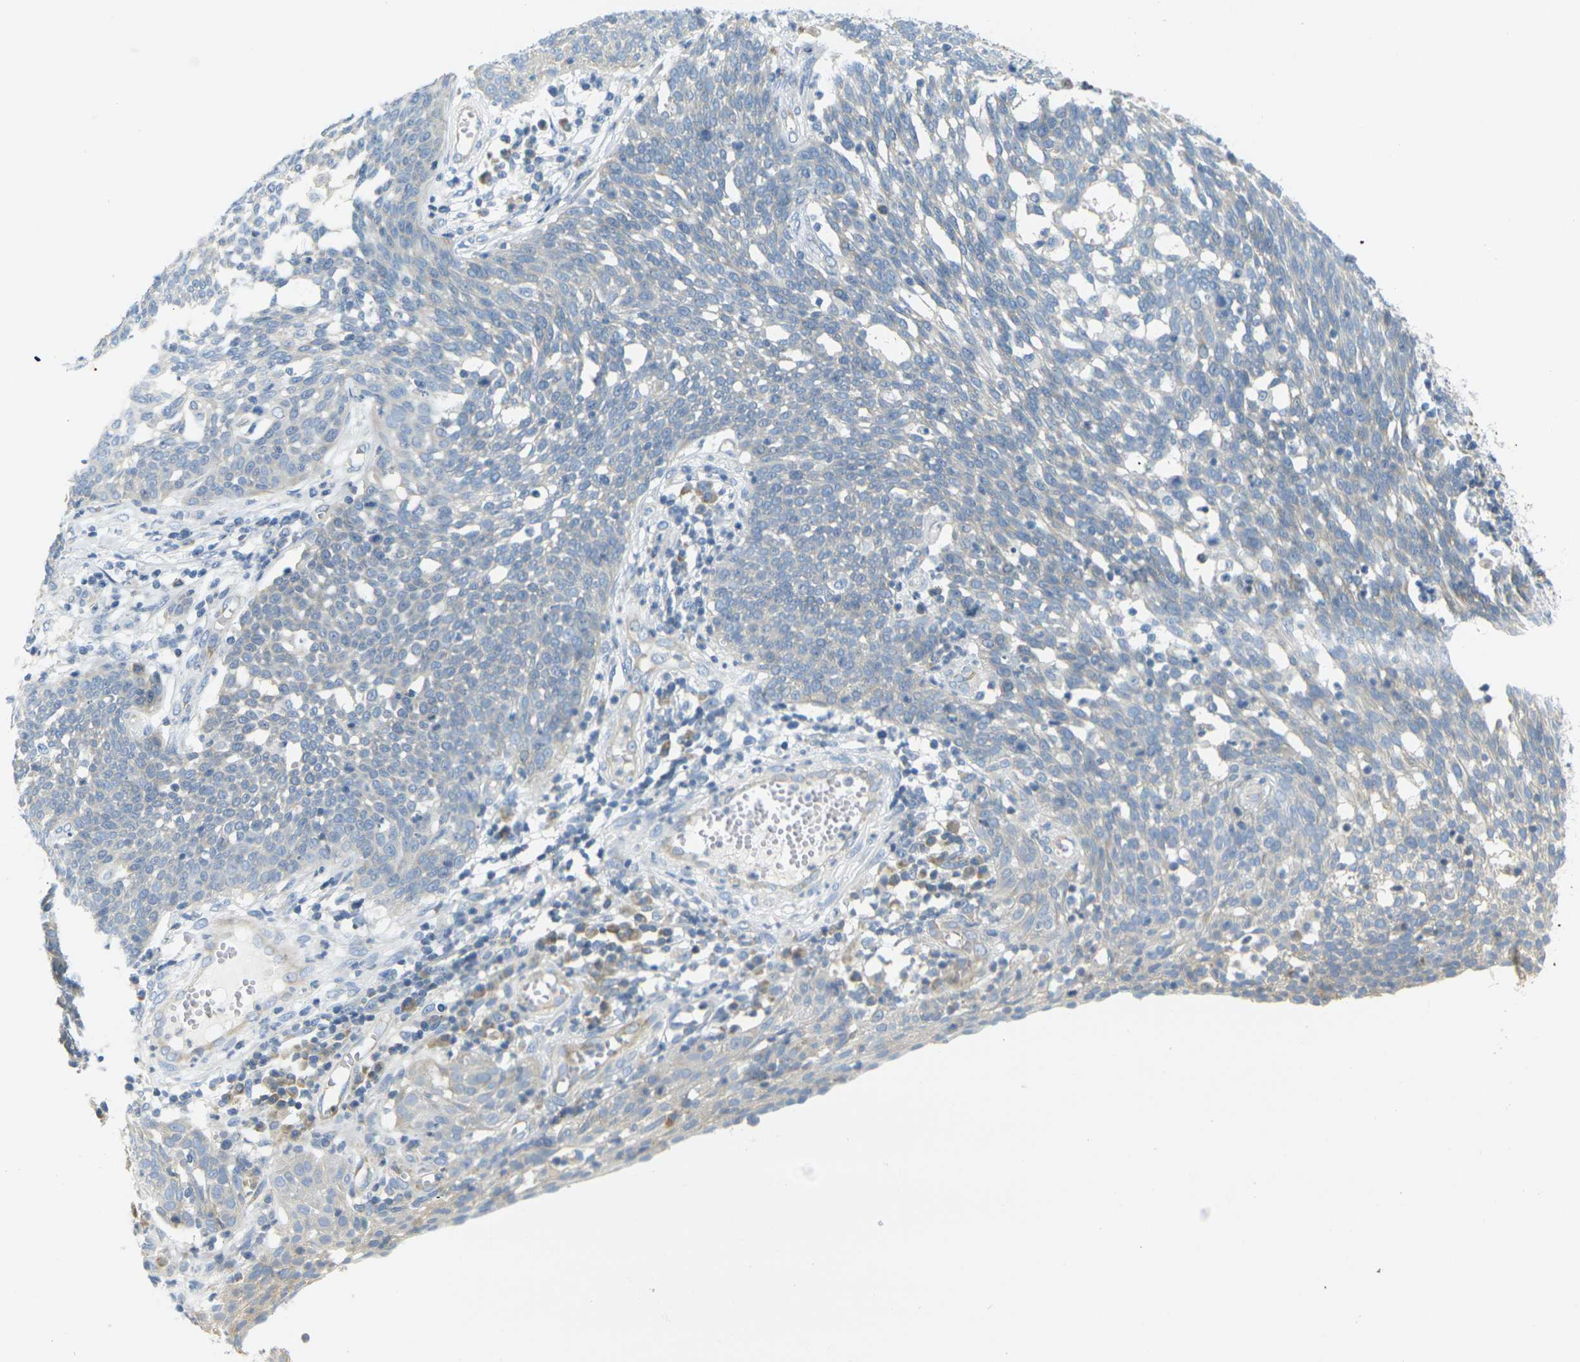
{"staining": {"intensity": "negative", "quantity": "none", "location": "none"}, "tissue": "cervical cancer", "cell_type": "Tumor cells", "image_type": "cancer", "snomed": [{"axis": "morphology", "description": "Squamous cell carcinoma, NOS"}, {"axis": "topography", "description": "Cervix"}], "caption": "High power microscopy micrograph of an immunohistochemistry (IHC) micrograph of cervical cancer (squamous cell carcinoma), revealing no significant staining in tumor cells.", "gene": "PARD6B", "patient": {"sex": "female", "age": 34}}